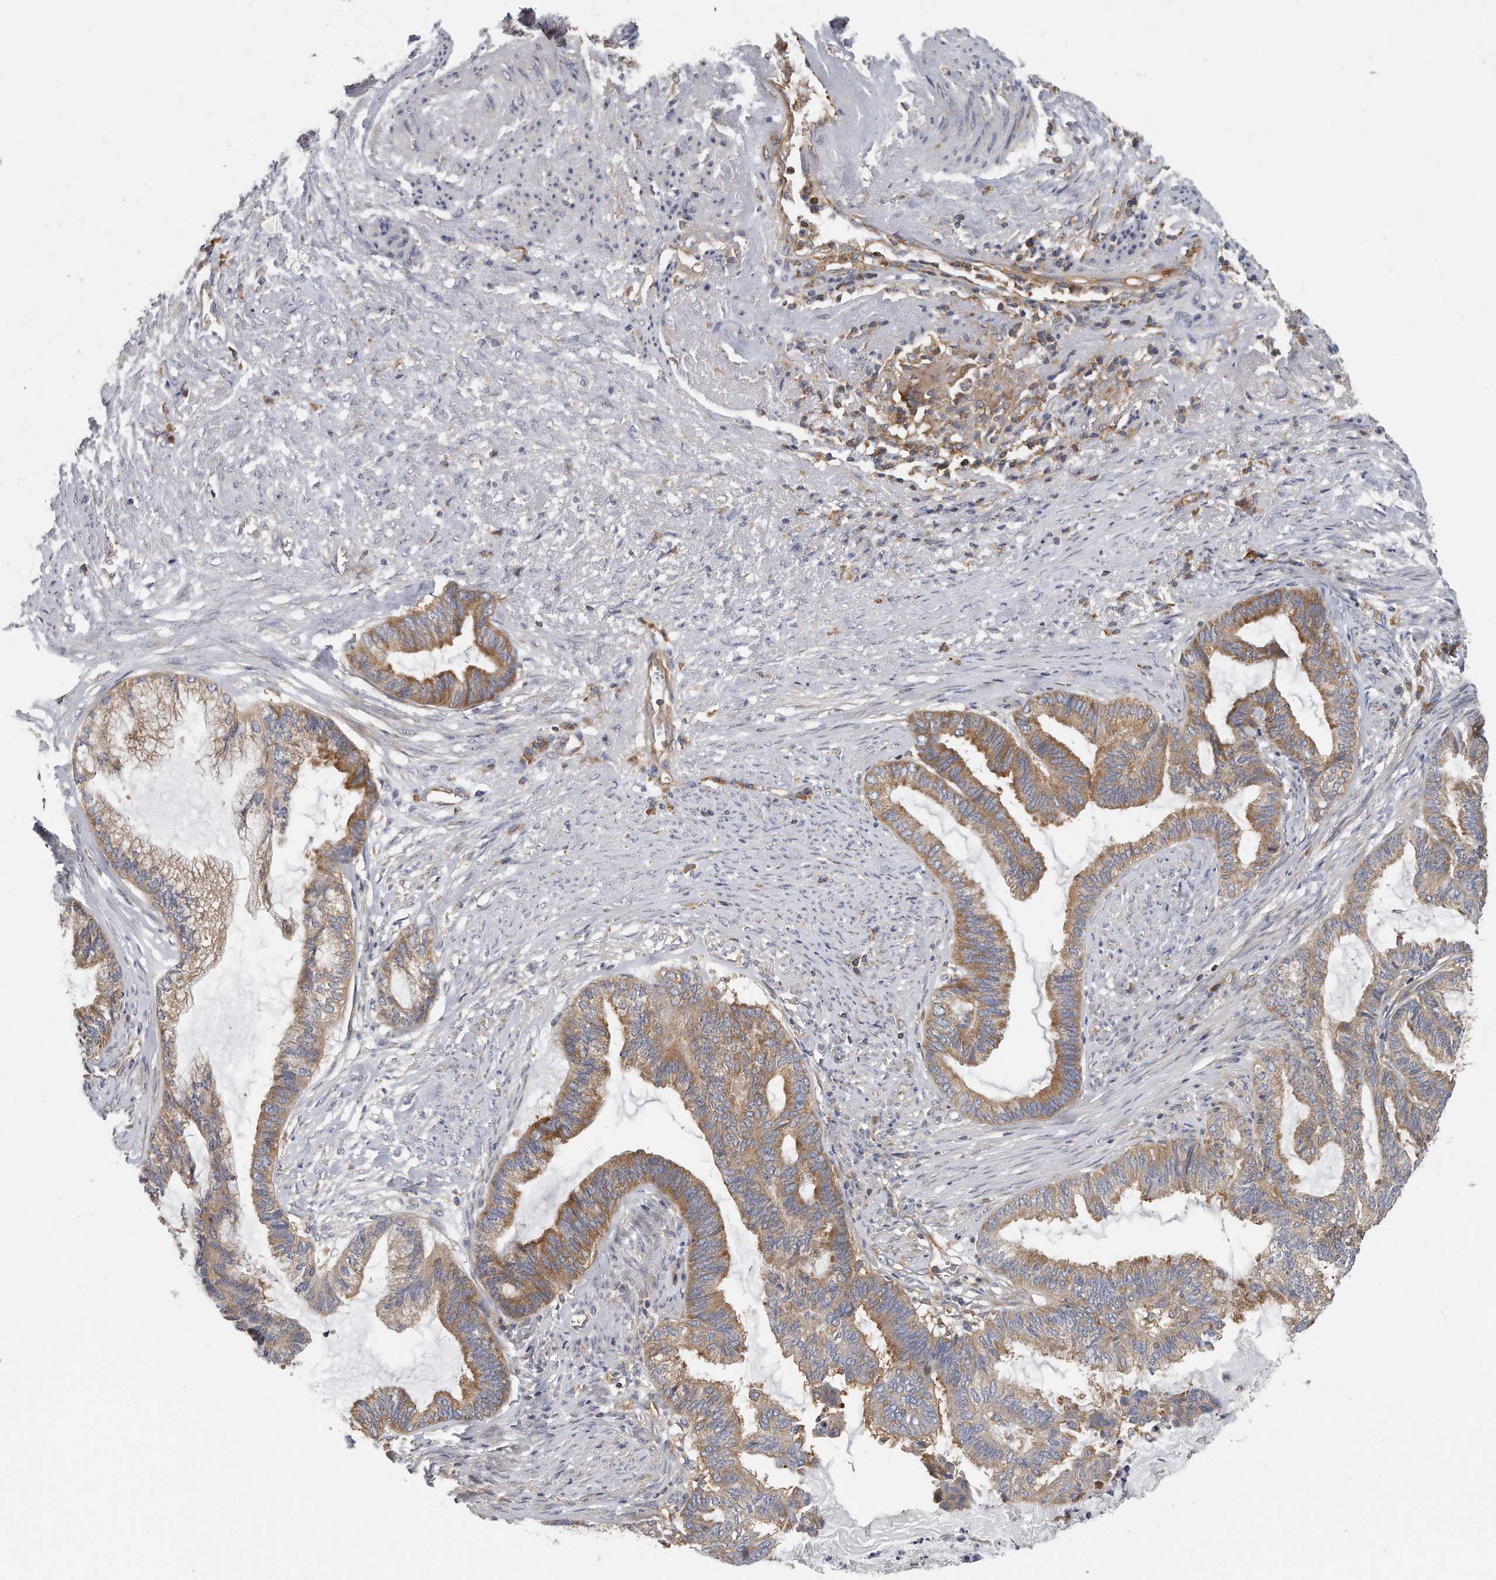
{"staining": {"intensity": "moderate", "quantity": ">75%", "location": "cytoplasmic/membranous"}, "tissue": "endometrial cancer", "cell_type": "Tumor cells", "image_type": "cancer", "snomed": [{"axis": "morphology", "description": "Adenocarcinoma, NOS"}, {"axis": "topography", "description": "Endometrium"}], "caption": "Brown immunohistochemical staining in endometrial cancer shows moderate cytoplasmic/membranous expression in about >75% of tumor cells.", "gene": "EIF3I", "patient": {"sex": "female", "age": 86}}